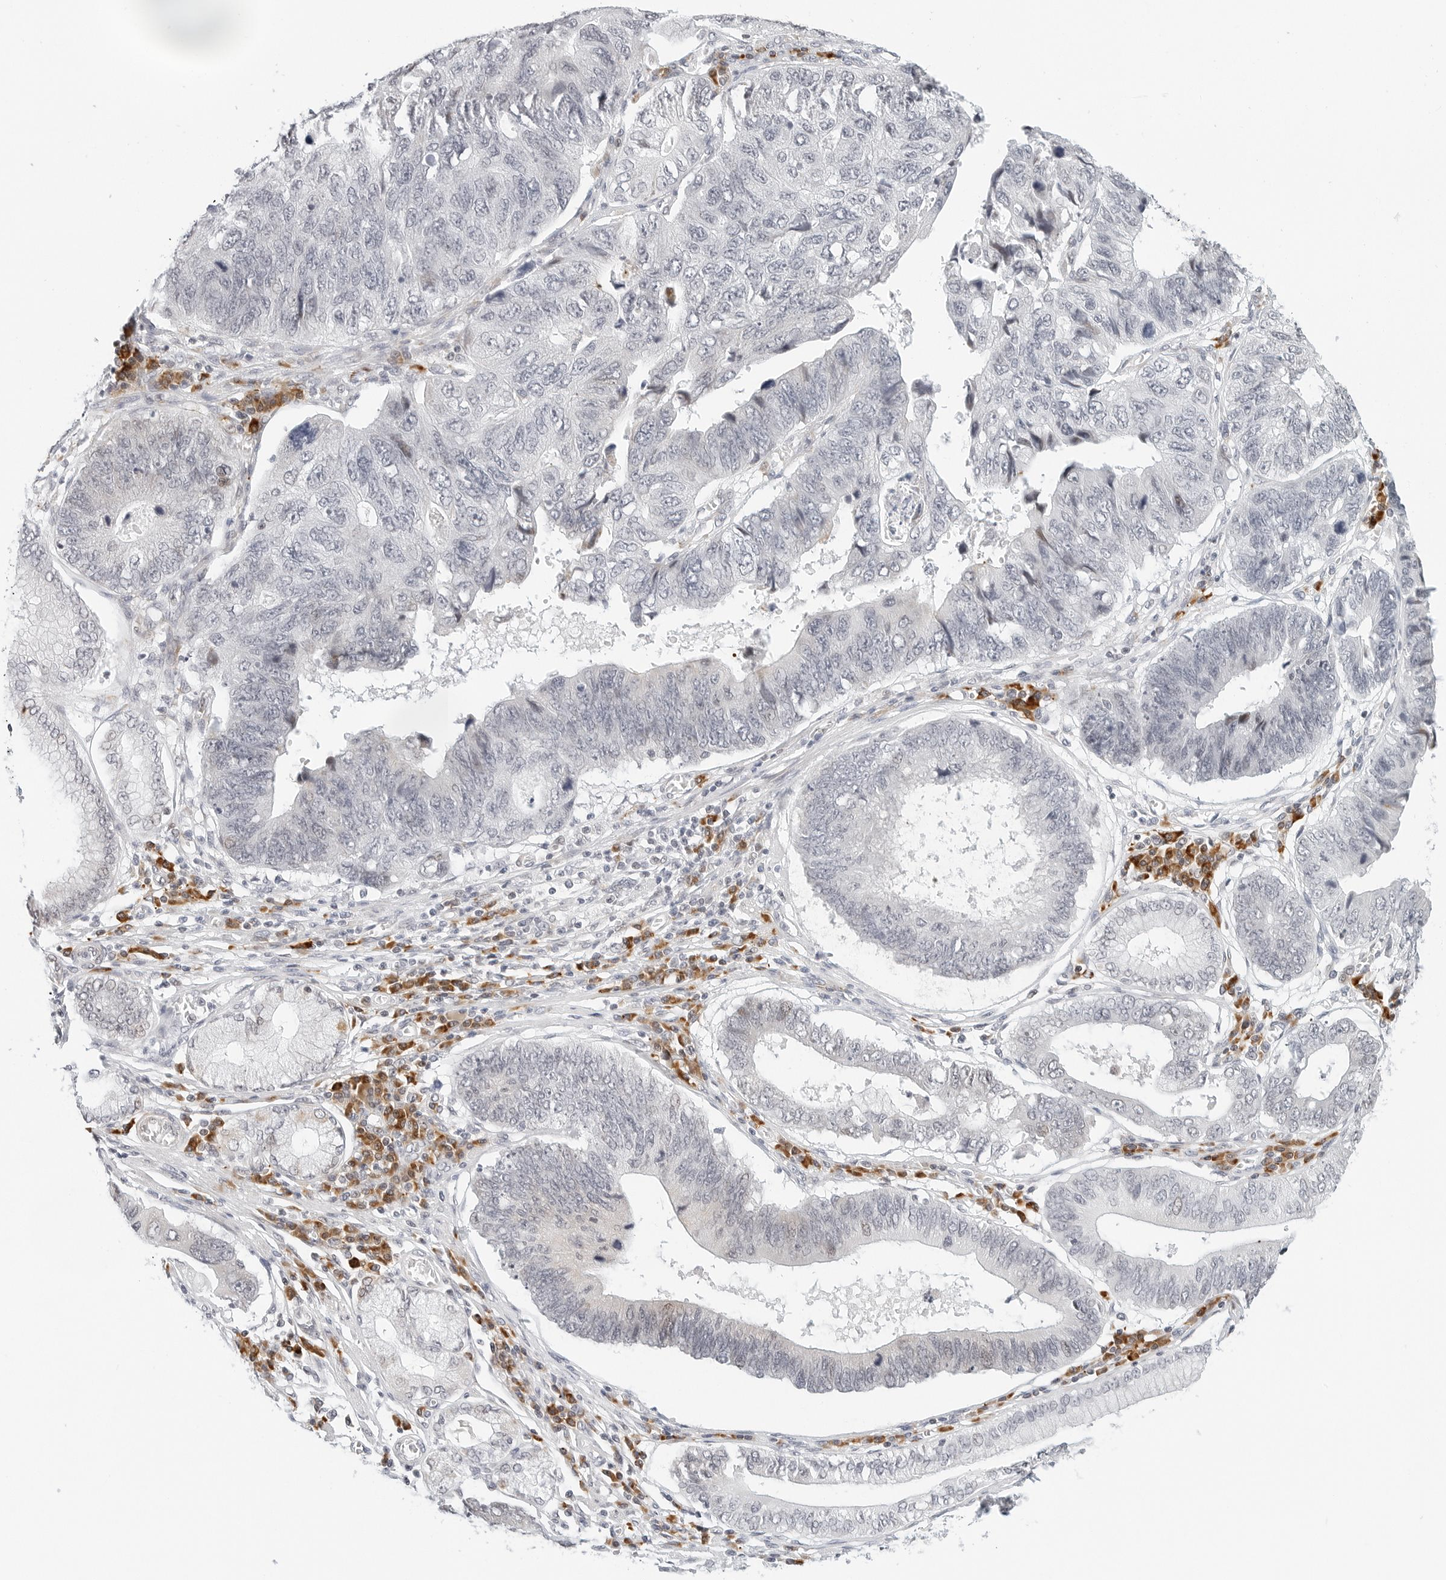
{"staining": {"intensity": "negative", "quantity": "none", "location": "none"}, "tissue": "stomach cancer", "cell_type": "Tumor cells", "image_type": "cancer", "snomed": [{"axis": "morphology", "description": "Adenocarcinoma, NOS"}, {"axis": "topography", "description": "Stomach"}], "caption": "Tumor cells are negative for protein expression in human stomach cancer. The staining was performed using DAB to visualize the protein expression in brown, while the nuclei were stained in blue with hematoxylin (Magnification: 20x).", "gene": "PARP10", "patient": {"sex": "male", "age": 59}}